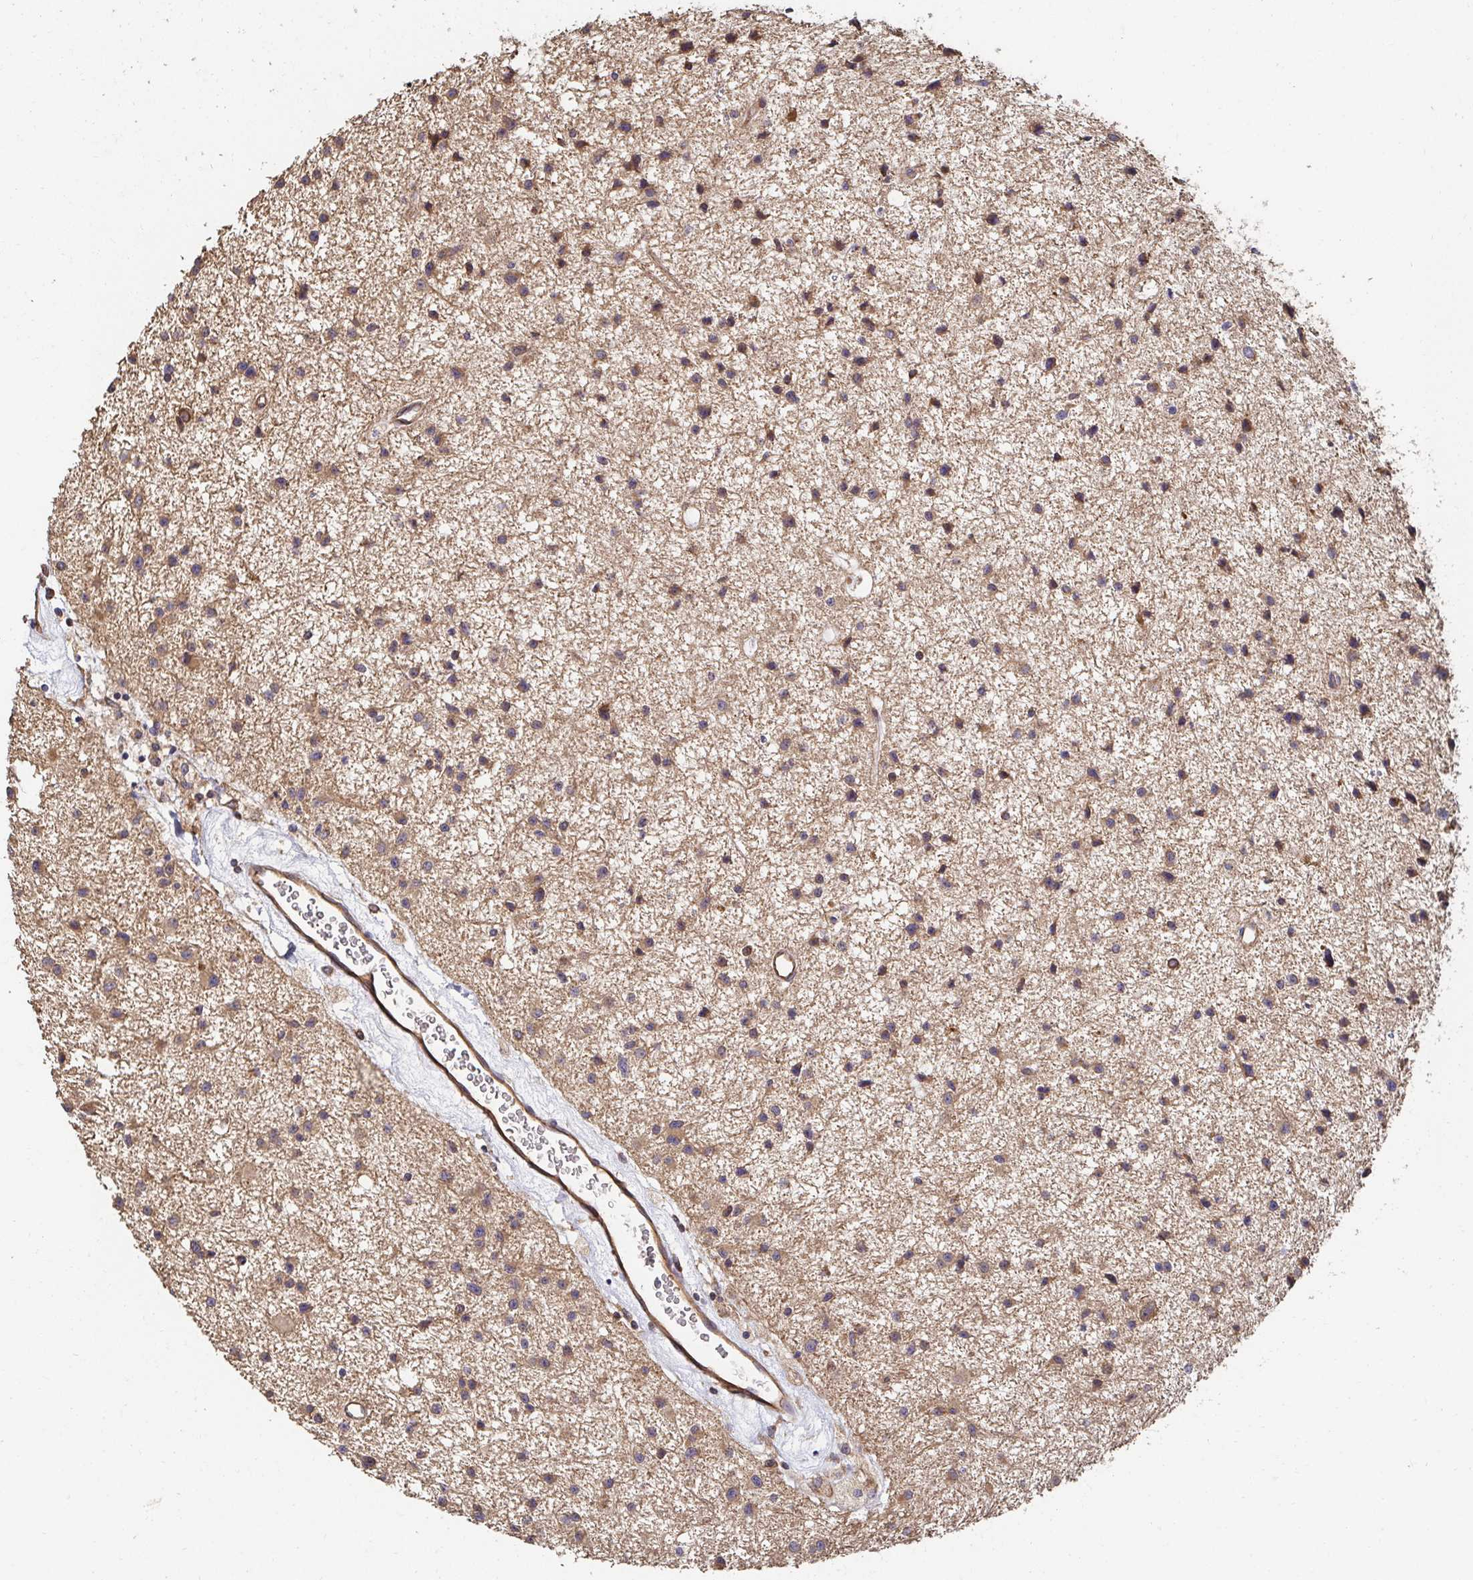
{"staining": {"intensity": "strong", "quantity": "25%-75%", "location": "cytoplasmic/membranous"}, "tissue": "glioma", "cell_type": "Tumor cells", "image_type": "cancer", "snomed": [{"axis": "morphology", "description": "Glioma, malignant, Low grade"}, {"axis": "topography", "description": "Brain"}], "caption": "Immunohistochemical staining of human malignant glioma (low-grade) shows high levels of strong cytoplasmic/membranous positivity in about 25%-75% of tumor cells.", "gene": "APBB1", "patient": {"sex": "male", "age": 43}}